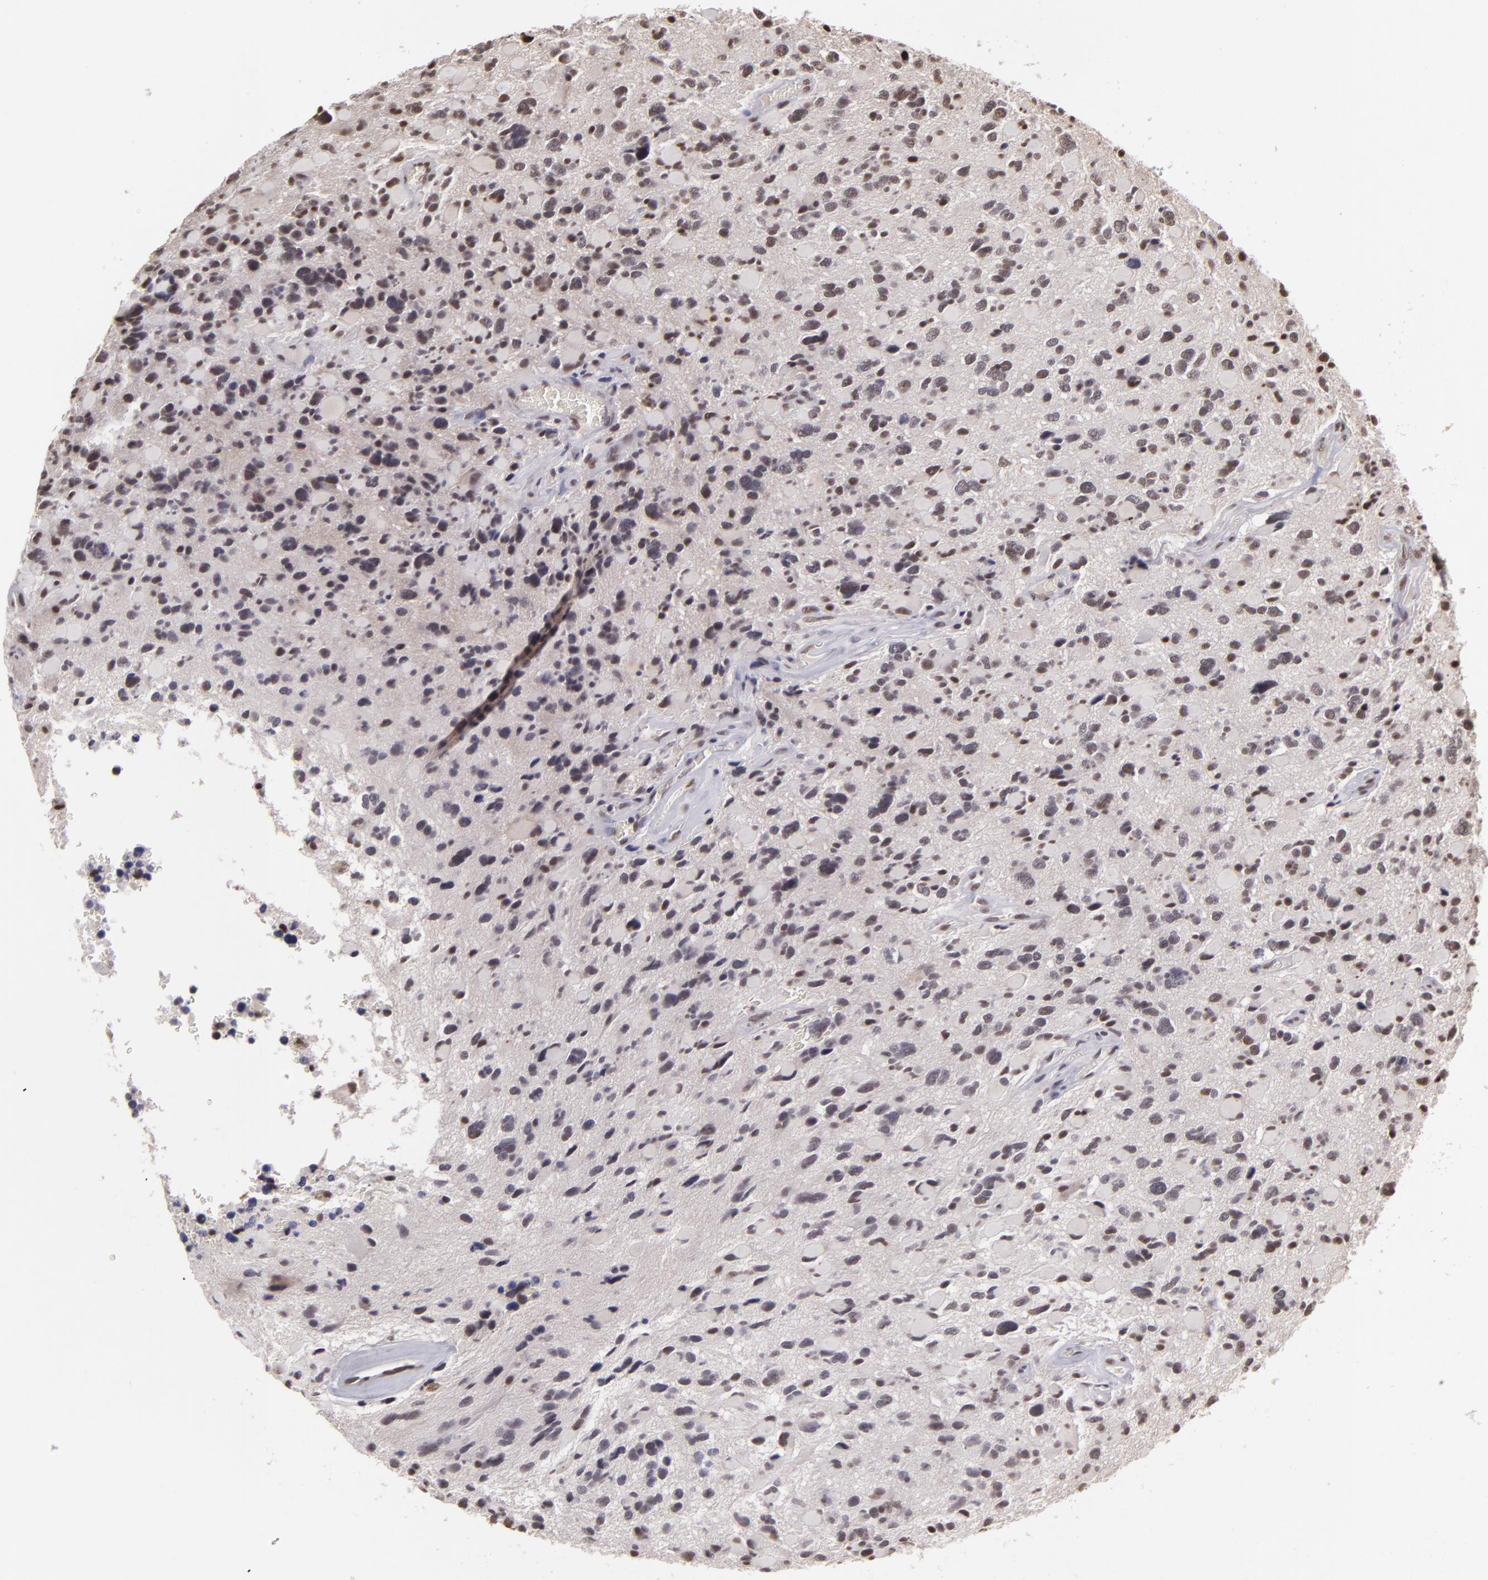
{"staining": {"intensity": "weak", "quantity": "<25%", "location": "nuclear"}, "tissue": "glioma", "cell_type": "Tumor cells", "image_type": "cancer", "snomed": [{"axis": "morphology", "description": "Glioma, malignant, High grade"}, {"axis": "topography", "description": "Brain"}], "caption": "Tumor cells are negative for protein expression in human malignant high-grade glioma.", "gene": "INTS6", "patient": {"sex": "female", "age": 37}}